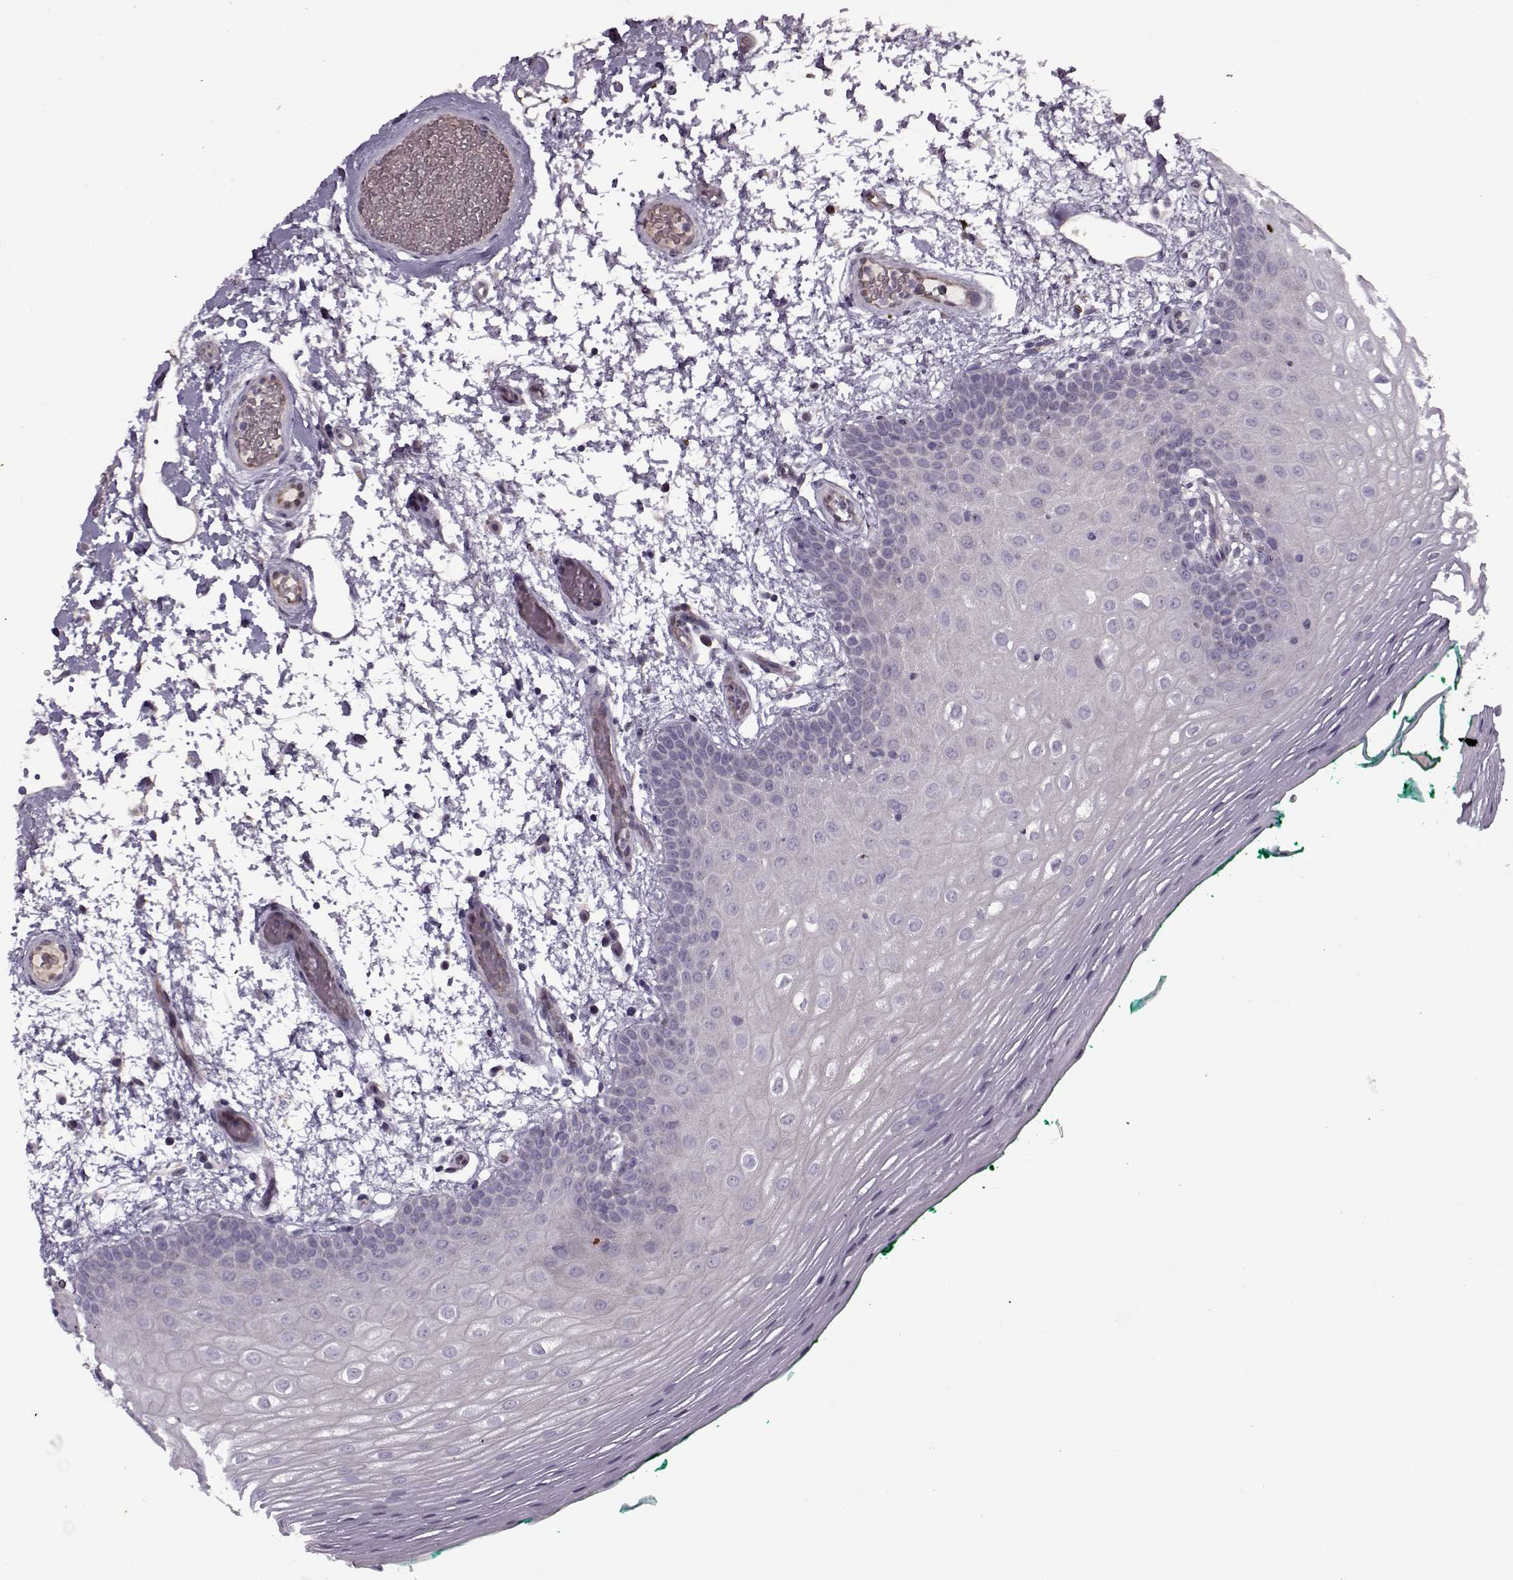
{"staining": {"intensity": "negative", "quantity": "none", "location": "none"}, "tissue": "oral mucosa", "cell_type": "Squamous epithelial cells", "image_type": "normal", "snomed": [{"axis": "morphology", "description": "Normal tissue, NOS"}, {"axis": "morphology", "description": "Squamous cell carcinoma, NOS"}, {"axis": "topography", "description": "Oral tissue"}, {"axis": "topography", "description": "Head-Neck"}], "caption": "High magnification brightfield microscopy of unremarkable oral mucosa stained with DAB (brown) and counterstained with hematoxylin (blue): squamous epithelial cells show no significant positivity.", "gene": "KRT9", "patient": {"sex": "male", "age": 78}}